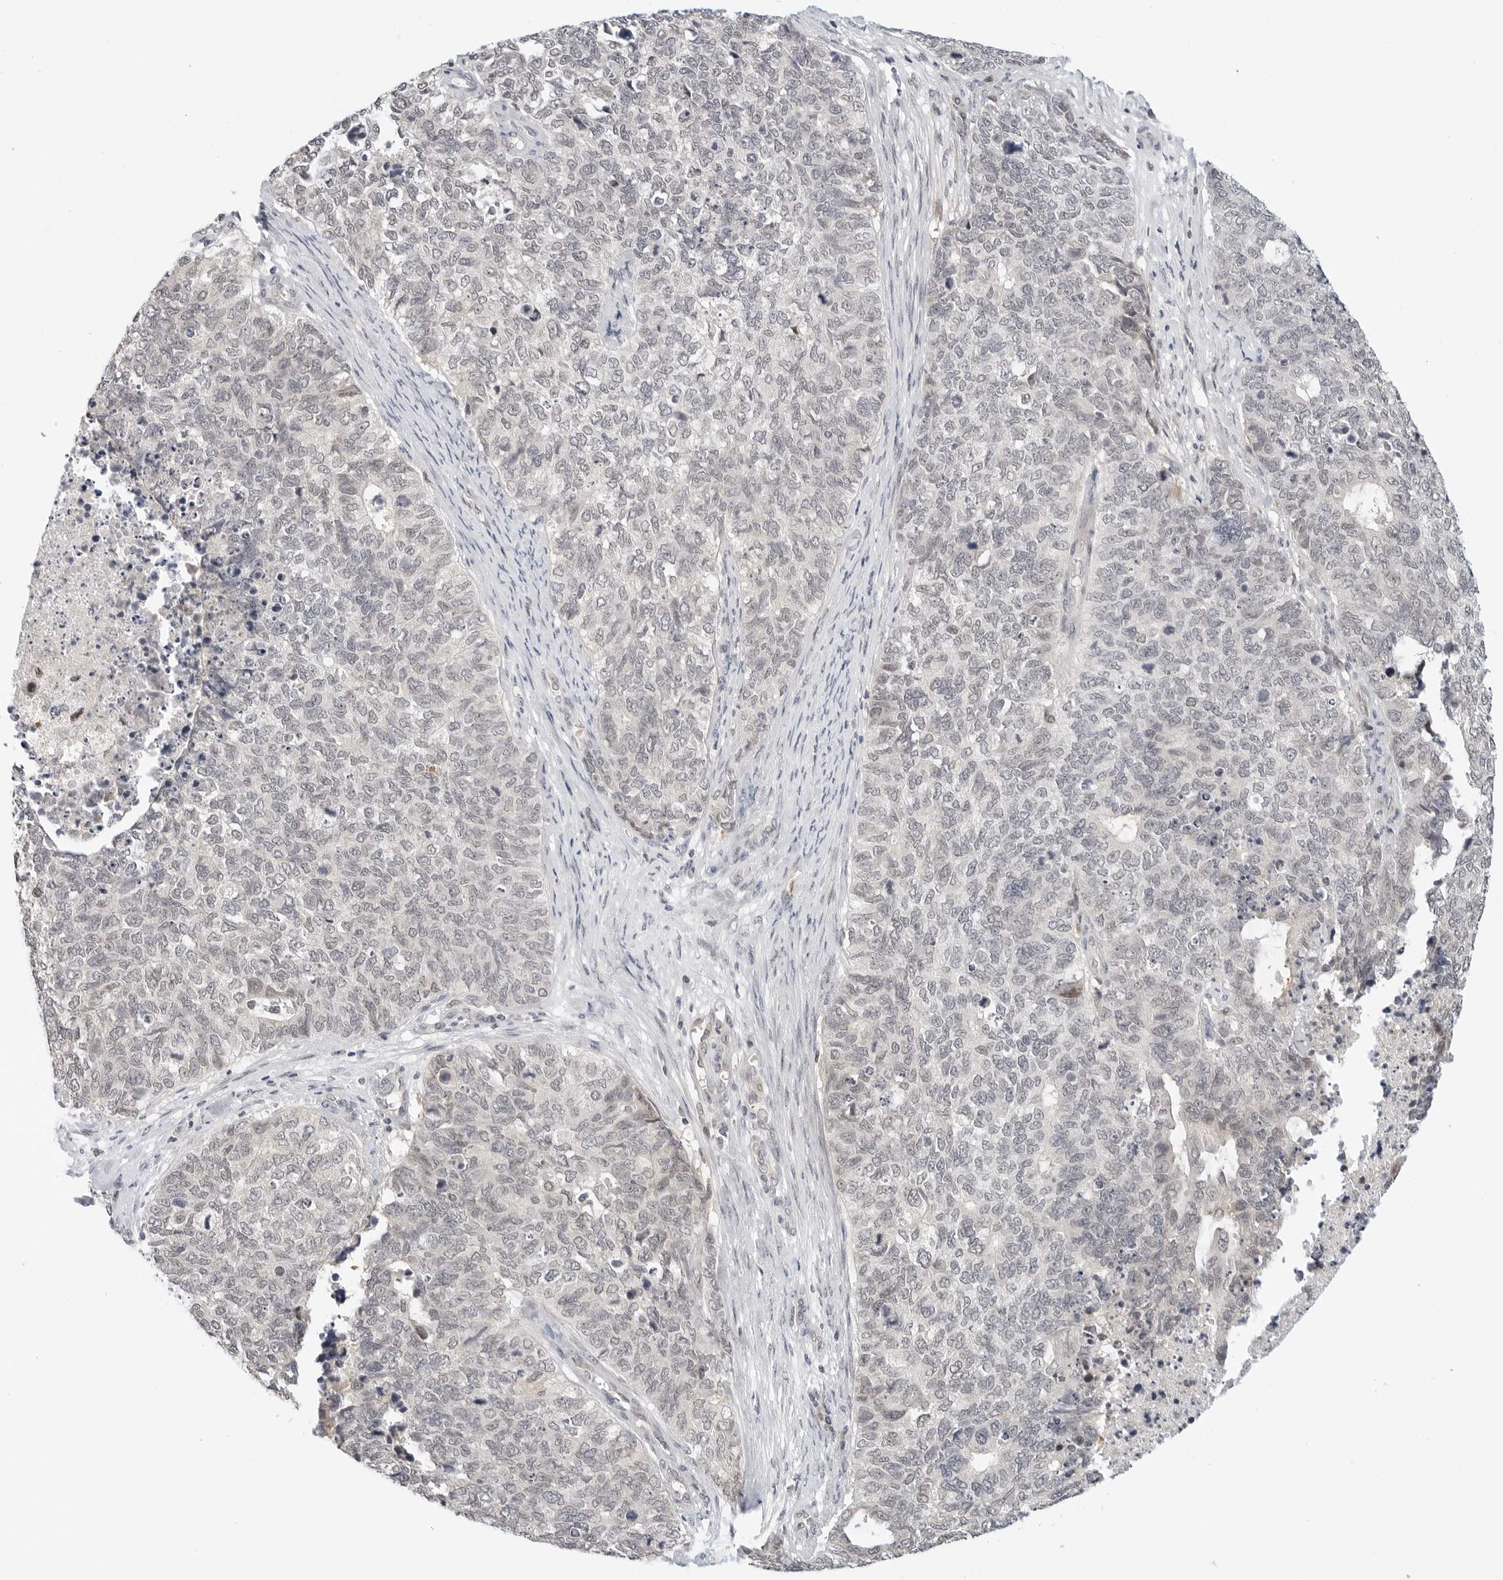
{"staining": {"intensity": "negative", "quantity": "none", "location": "none"}, "tissue": "cervical cancer", "cell_type": "Tumor cells", "image_type": "cancer", "snomed": [{"axis": "morphology", "description": "Squamous cell carcinoma, NOS"}, {"axis": "topography", "description": "Cervix"}], "caption": "Squamous cell carcinoma (cervical) stained for a protein using immunohistochemistry (IHC) exhibits no expression tumor cells.", "gene": "TSEN2", "patient": {"sex": "female", "age": 63}}